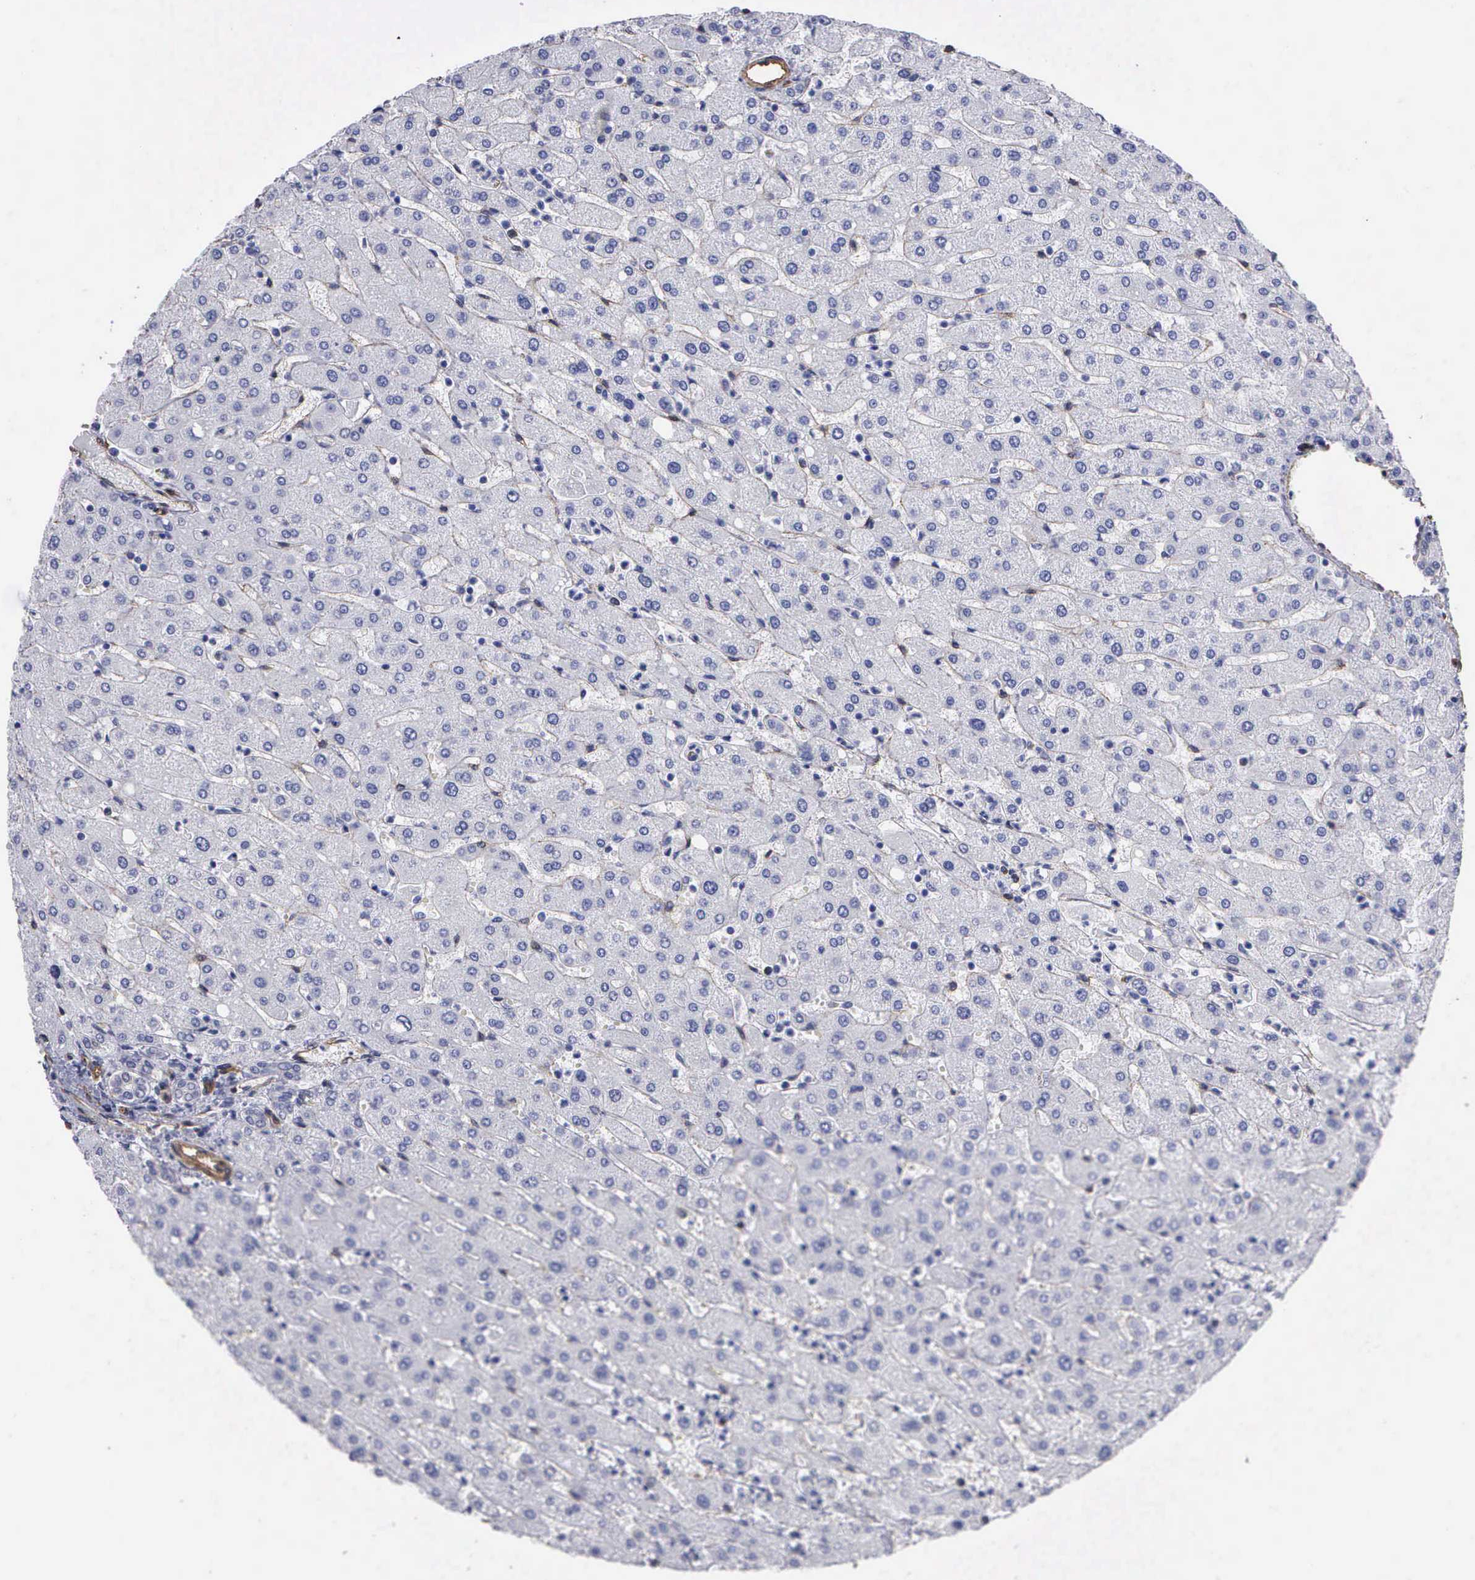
{"staining": {"intensity": "negative", "quantity": "none", "location": "none"}, "tissue": "liver", "cell_type": "Cholangiocytes", "image_type": "normal", "snomed": [{"axis": "morphology", "description": "Normal tissue, NOS"}, {"axis": "topography", "description": "Liver"}], "caption": "There is no significant positivity in cholangiocytes of liver. (Brightfield microscopy of DAB IHC at high magnification).", "gene": "MAGEB10", "patient": {"sex": "female", "age": 30}}